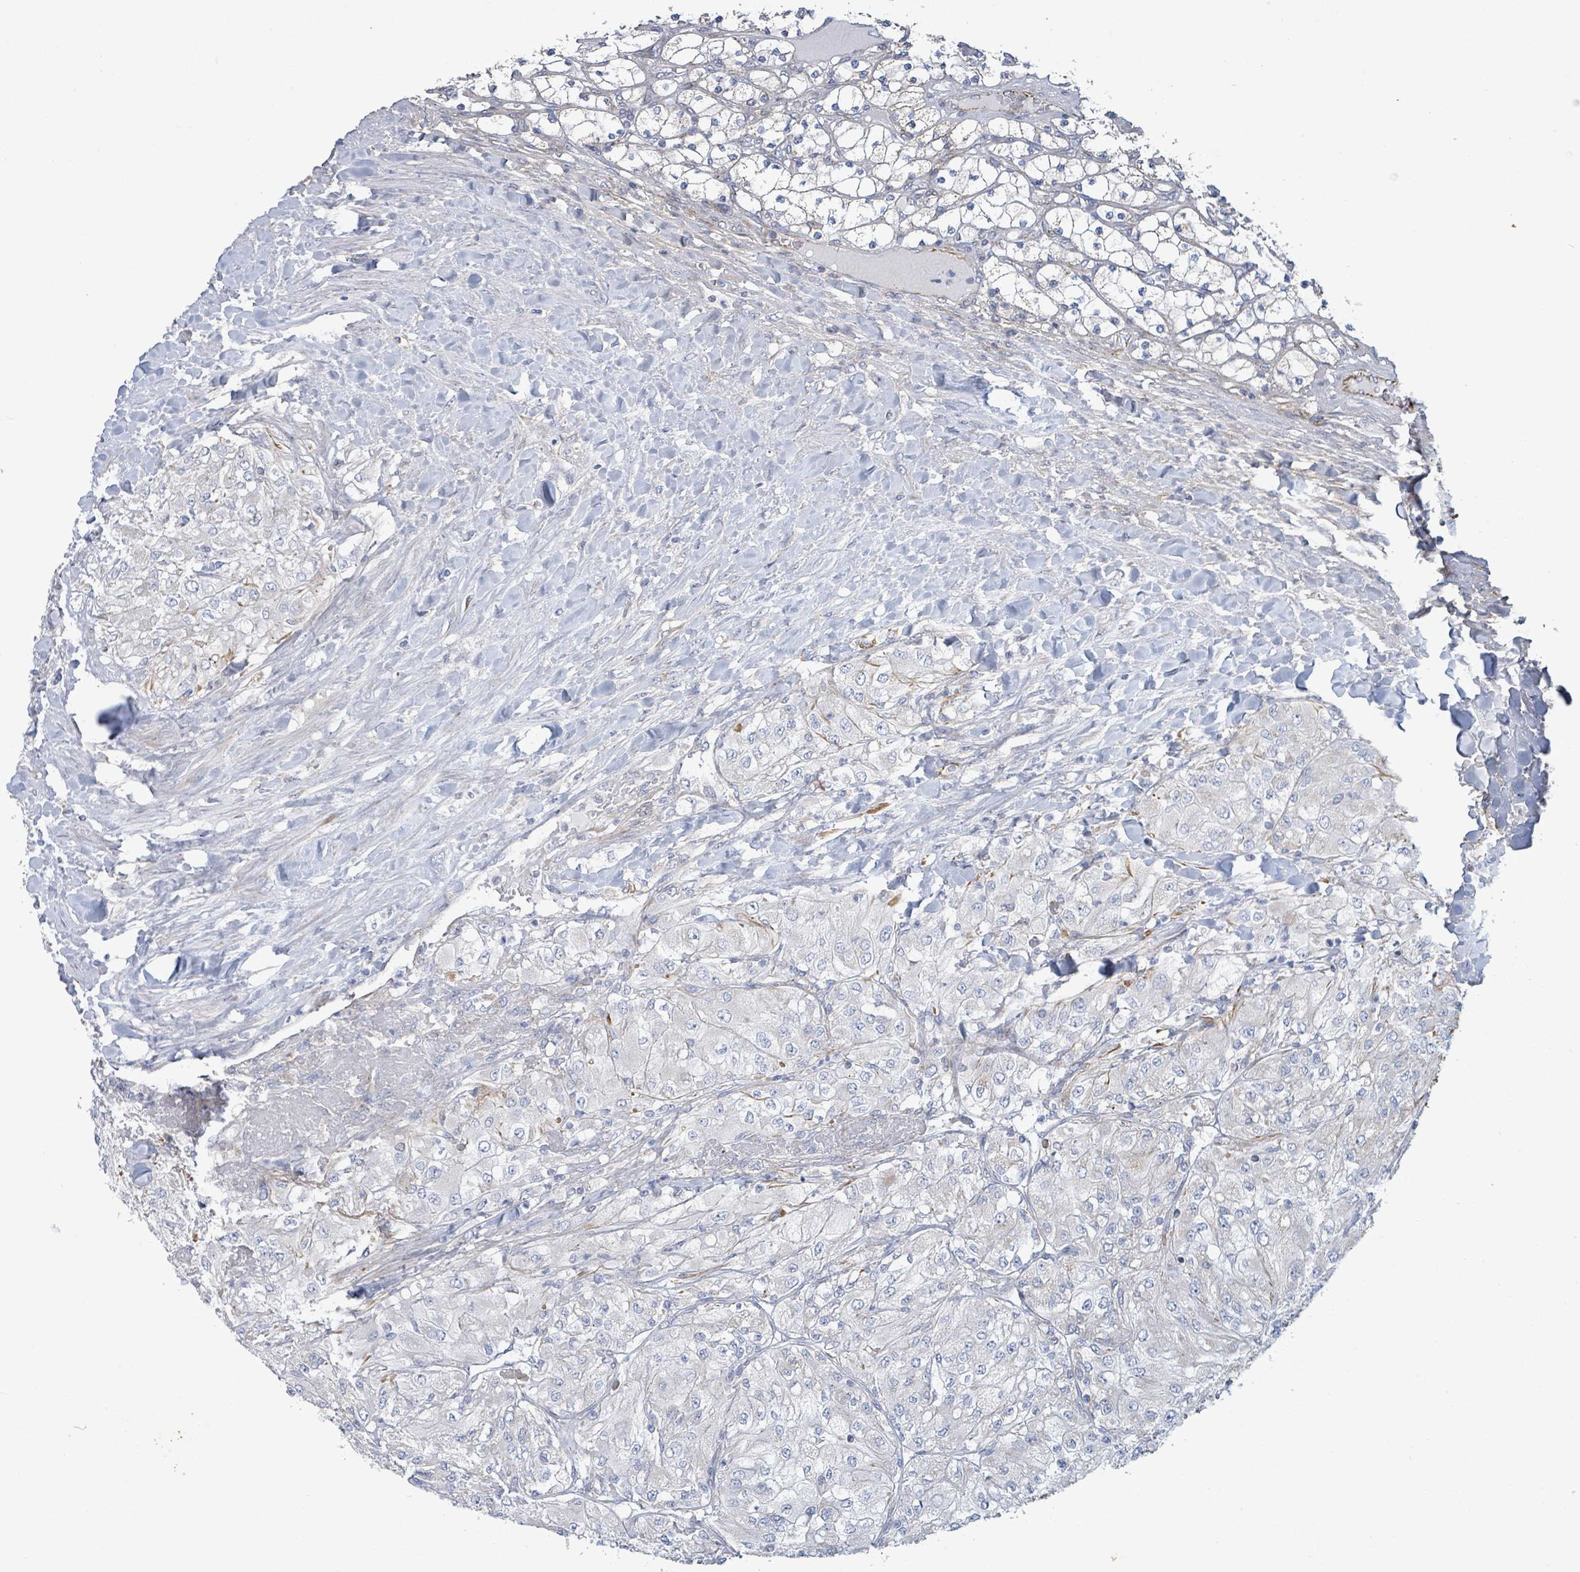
{"staining": {"intensity": "weak", "quantity": "<25%", "location": "cytoplasmic/membranous"}, "tissue": "renal cancer", "cell_type": "Tumor cells", "image_type": "cancer", "snomed": [{"axis": "morphology", "description": "Adenocarcinoma, NOS"}, {"axis": "topography", "description": "Kidney"}], "caption": "The photomicrograph exhibits no significant expression in tumor cells of renal adenocarcinoma.", "gene": "ALG12", "patient": {"sex": "male", "age": 80}}